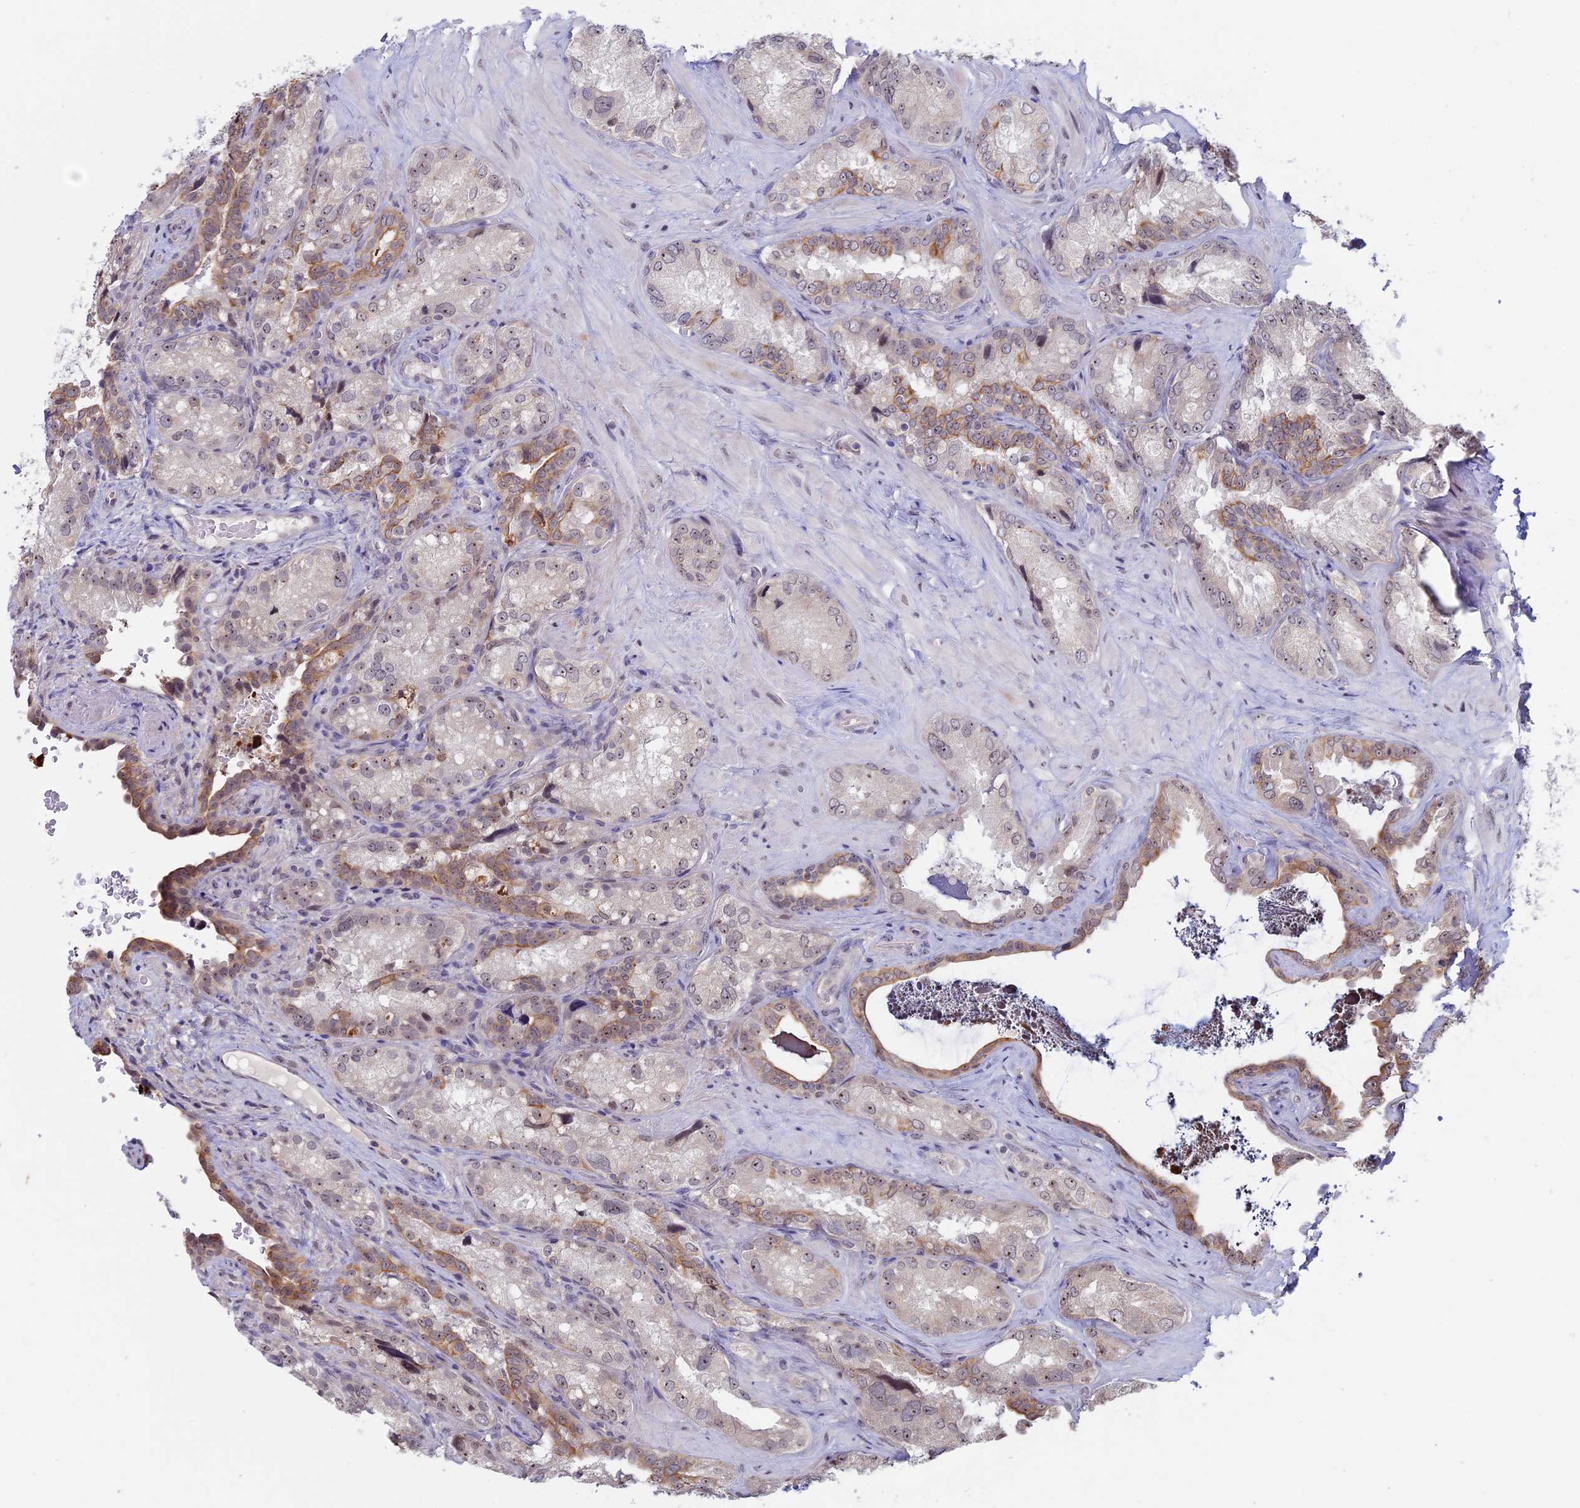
{"staining": {"intensity": "moderate", "quantity": "25%-75%", "location": "cytoplasmic/membranous,nuclear"}, "tissue": "seminal vesicle", "cell_type": "Glandular cells", "image_type": "normal", "snomed": [{"axis": "morphology", "description": "Normal tissue, NOS"}, {"axis": "topography", "description": "Seminal veicle"}, {"axis": "topography", "description": "Peripheral nerve tissue"}], "caption": "DAB immunohistochemical staining of normal human seminal vesicle reveals moderate cytoplasmic/membranous,nuclear protein staining in approximately 25%-75% of glandular cells.", "gene": "SPIRE1", "patient": {"sex": "male", "age": 67}}